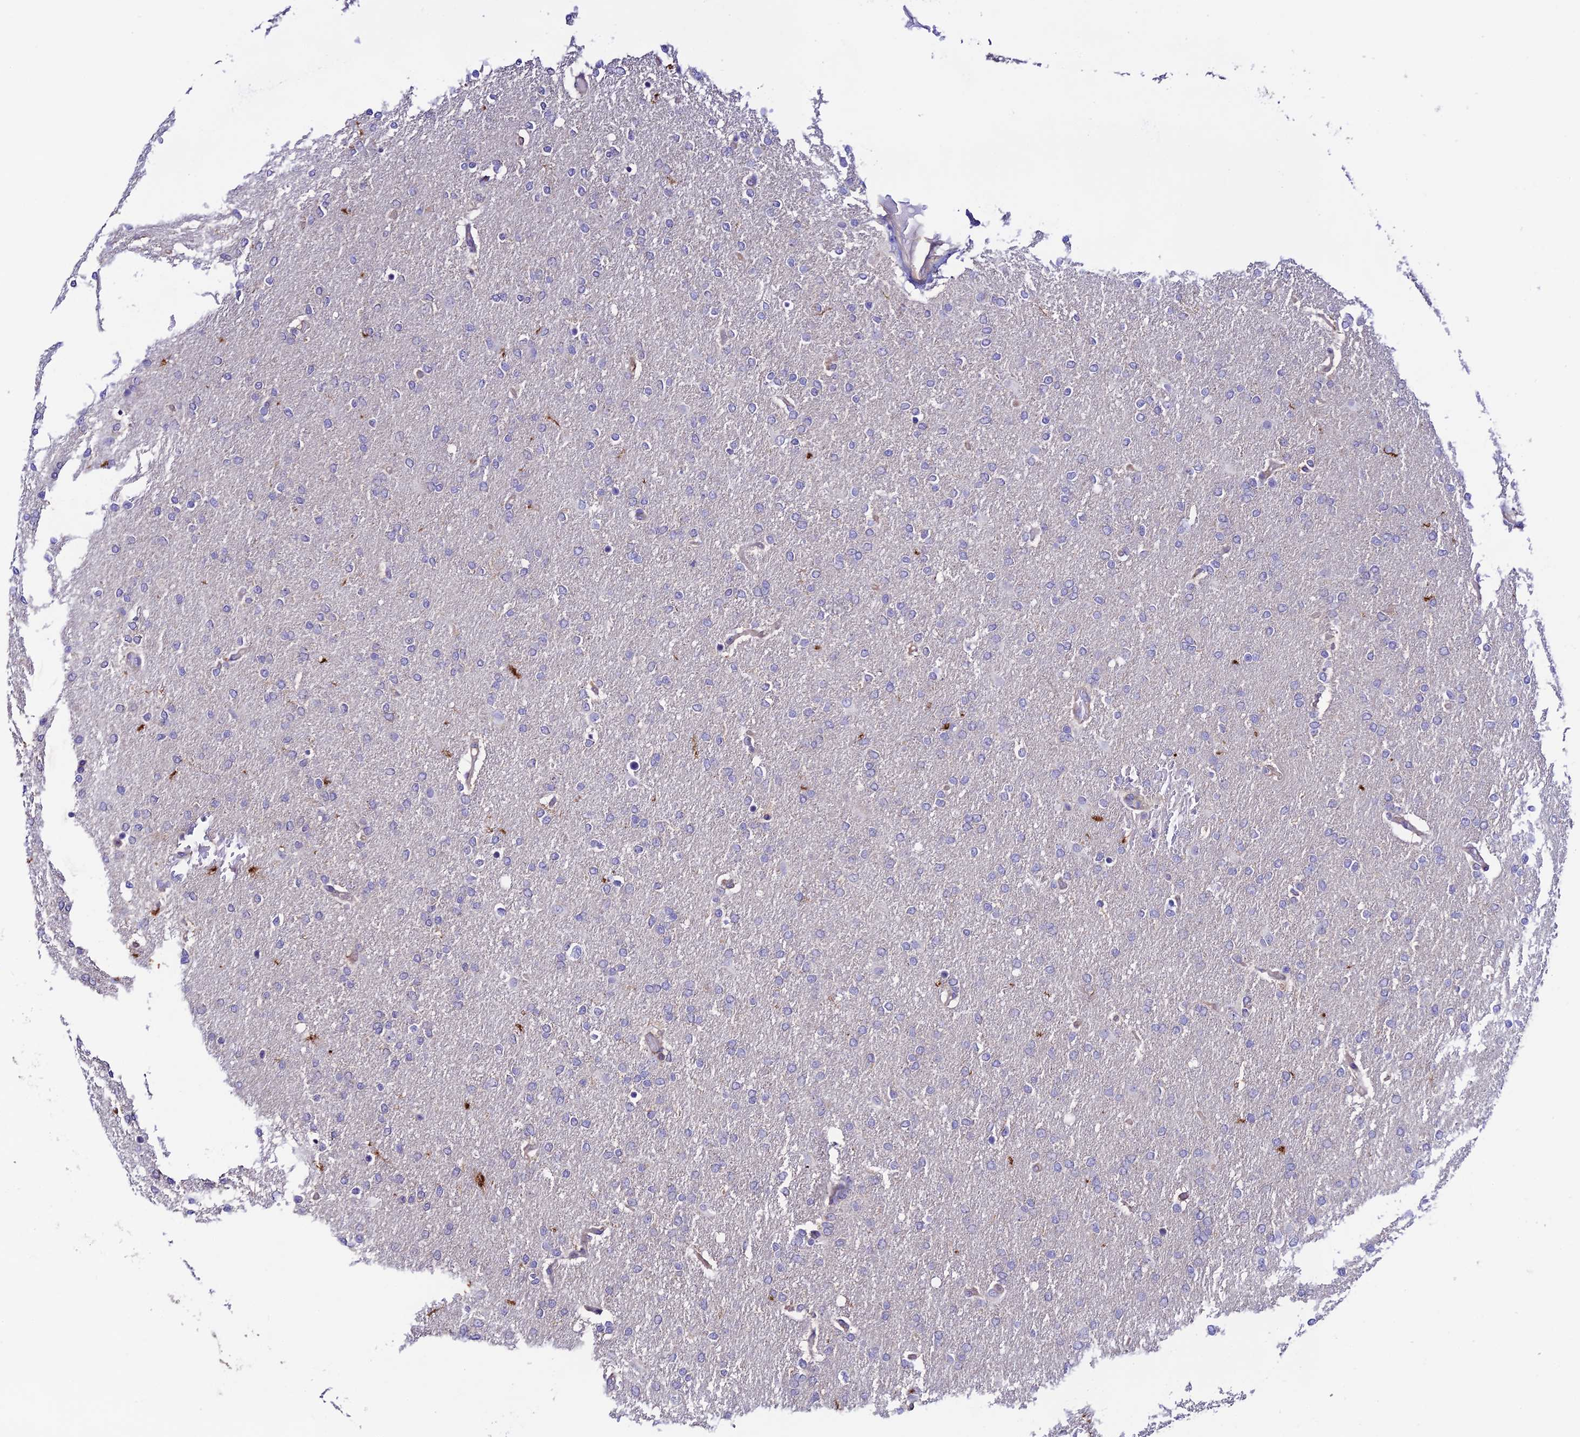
{"staining": {"intensity": "negative", "quantity": "none", "location": "none"}, "tissue": "glioma", "cell_type": "Tumor cells", "image_type": "cancer", "snomed": [{"axis": "morphology", "description": "Glioma, malignant, High grade"}, {"axis": "topography", "description": "Brain"}], "caption": "Micrograph shows no protein expression in tumor cells of malignant glioma (high-grade) tissue.", "gene": "BRME1", "patient": {"sex": "male", "age": 72}}